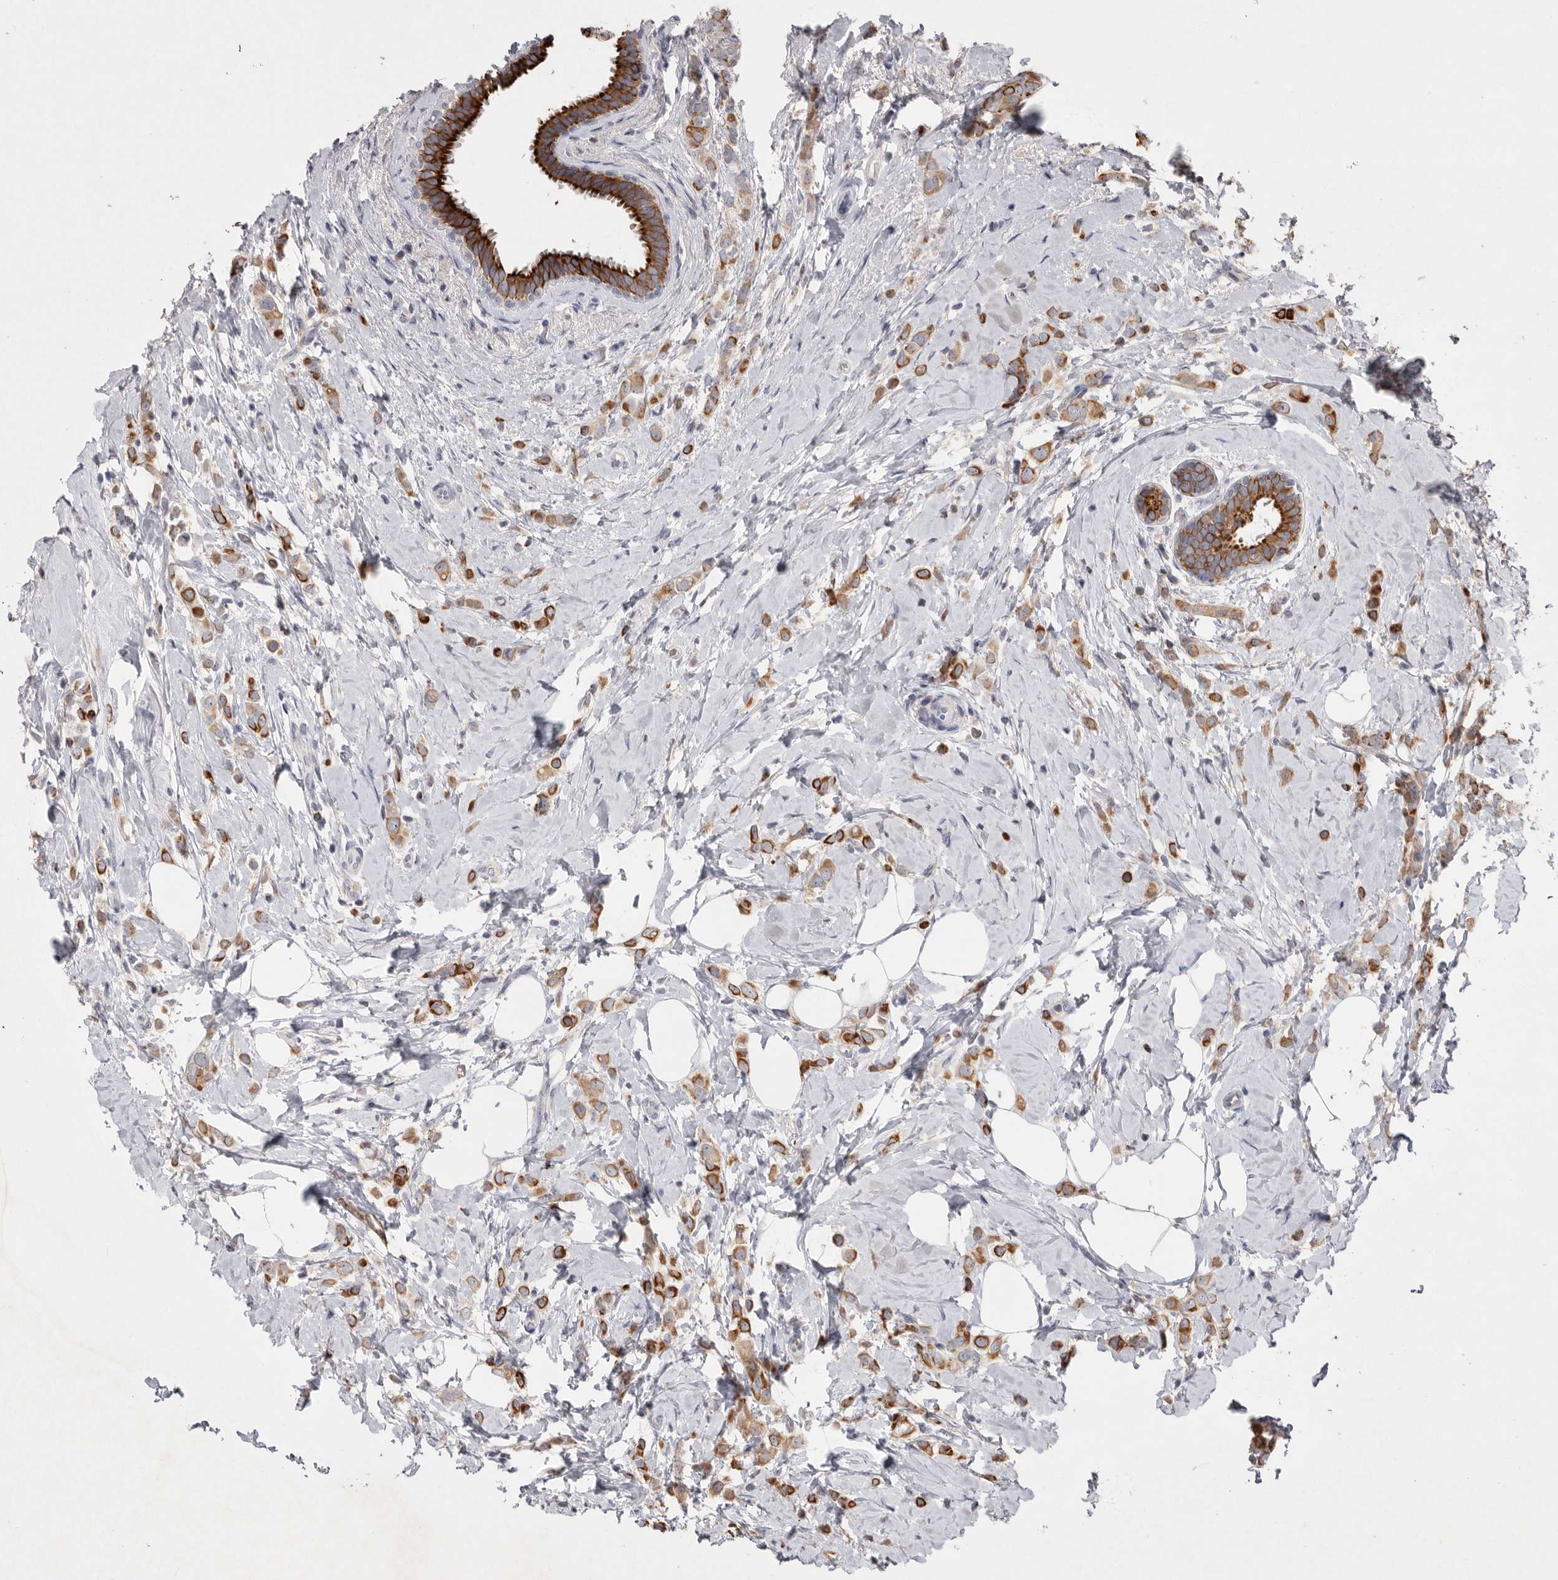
{"staining": {"intensity": "moderate", "quantity": ">75%", "location": "cytoplasmic/membranous"}, "tissue": "breast cancer", "cell_type": "Tumor cells", "image_type": "cancer", "snomed": [{"axis": "morphology", "description": "Lobular carcinoma"}, {"axis": "topography", "description": "Breast"}], "caption": "Tumor cells demonstrate medium levels of moderate cytoplasmic/membranous positivity in about >75% of cells in human breast lobular carcinoma.", "gene": "TNFSF14", "patient": {"sex": "female", "age": 47}}